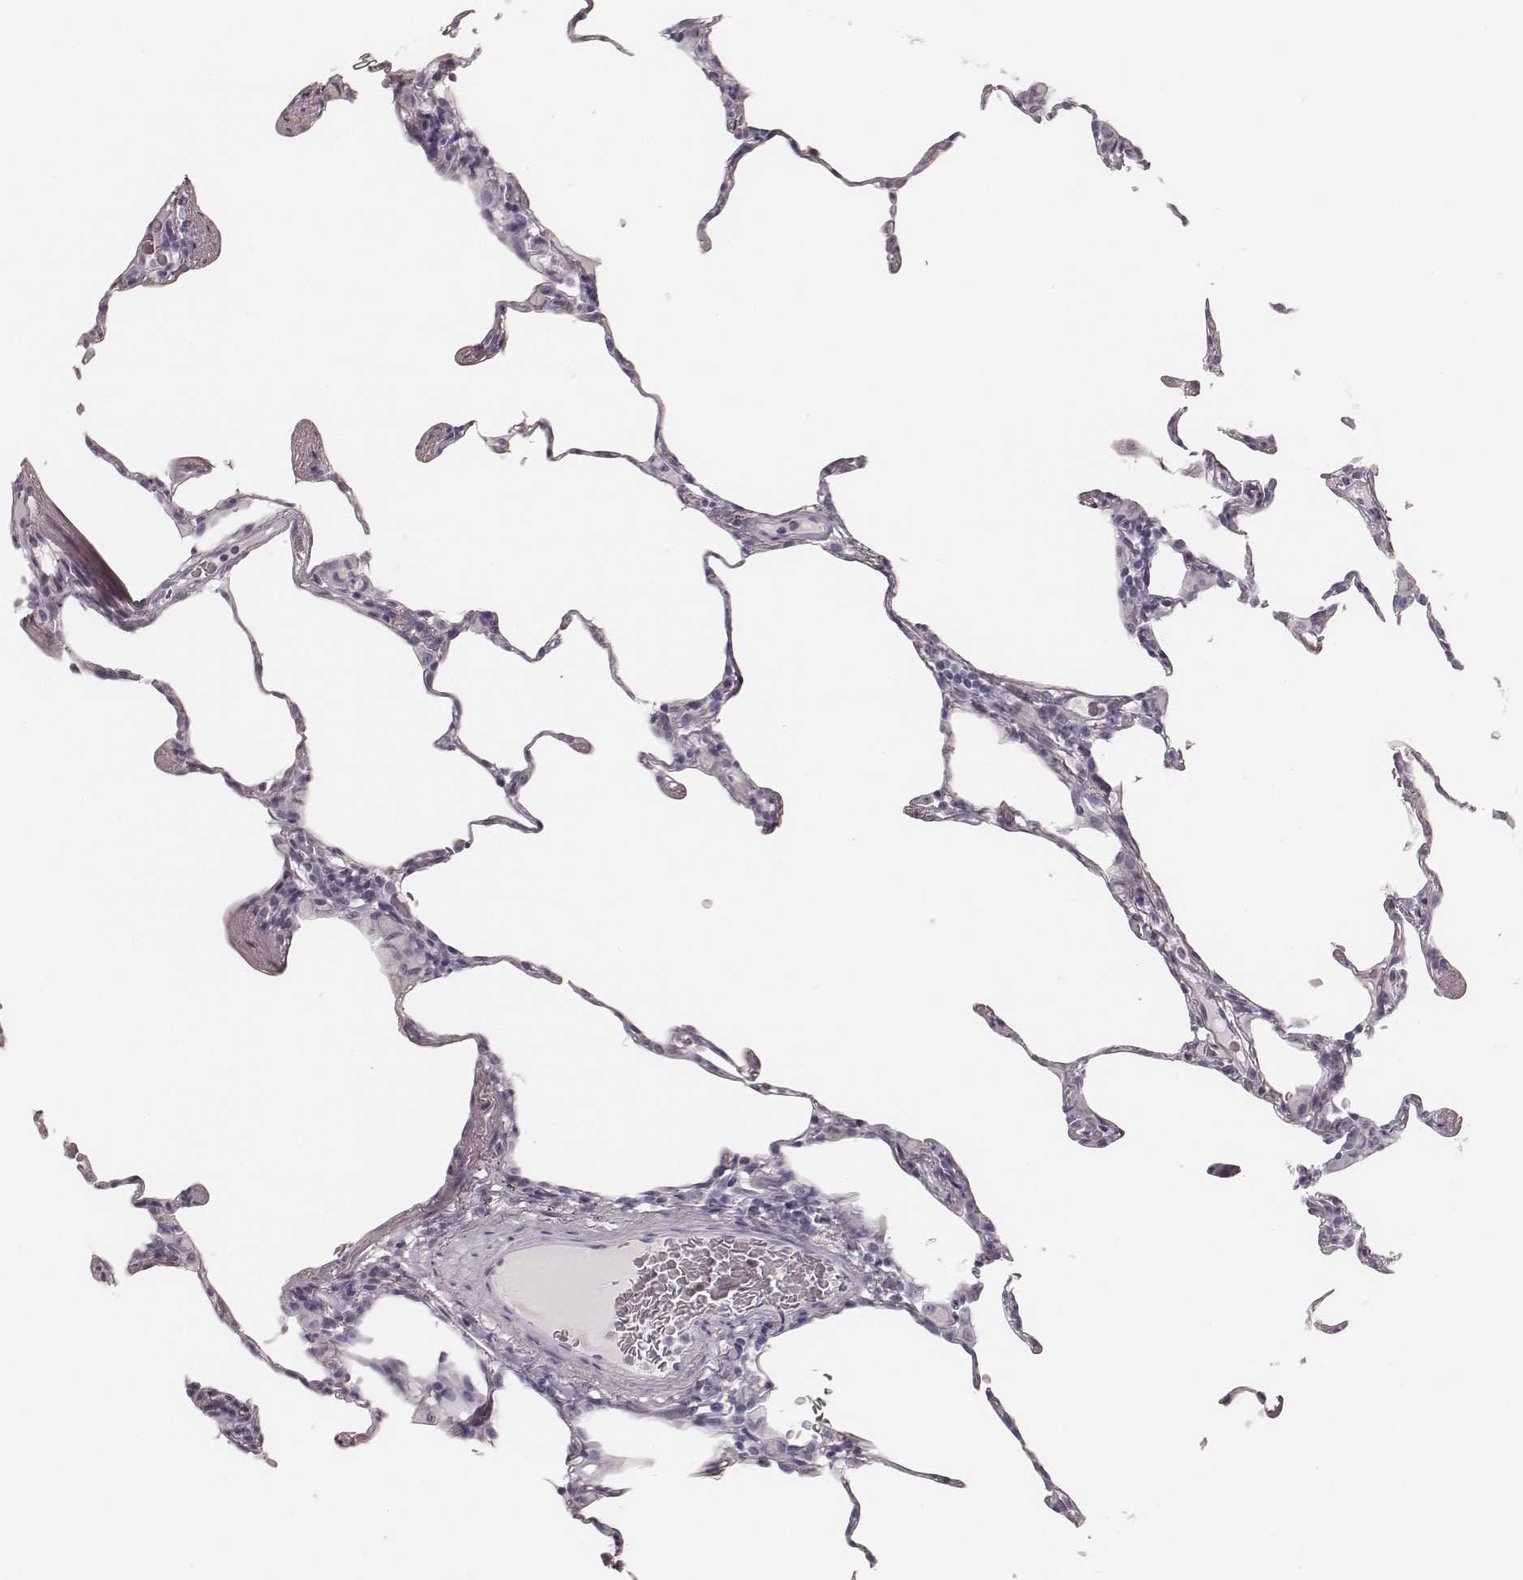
{"staining": {"intensity": "negative", "quantity": "none", "location": "none"}, "tissue": "lung", "cell_type": "Alveolar cells", "image_type": "normal", "snomed": [{"axis": "morphology", "description": "Normal tissue, NOS"}, {"axis": "topography", "description": "Lung"}], "caption": "Immunohistochemistry of unremarkable lung exhibits no staining in alveolar cells.", "gene": "KRT82", "patient": {"sex": "female", "age": 57}}